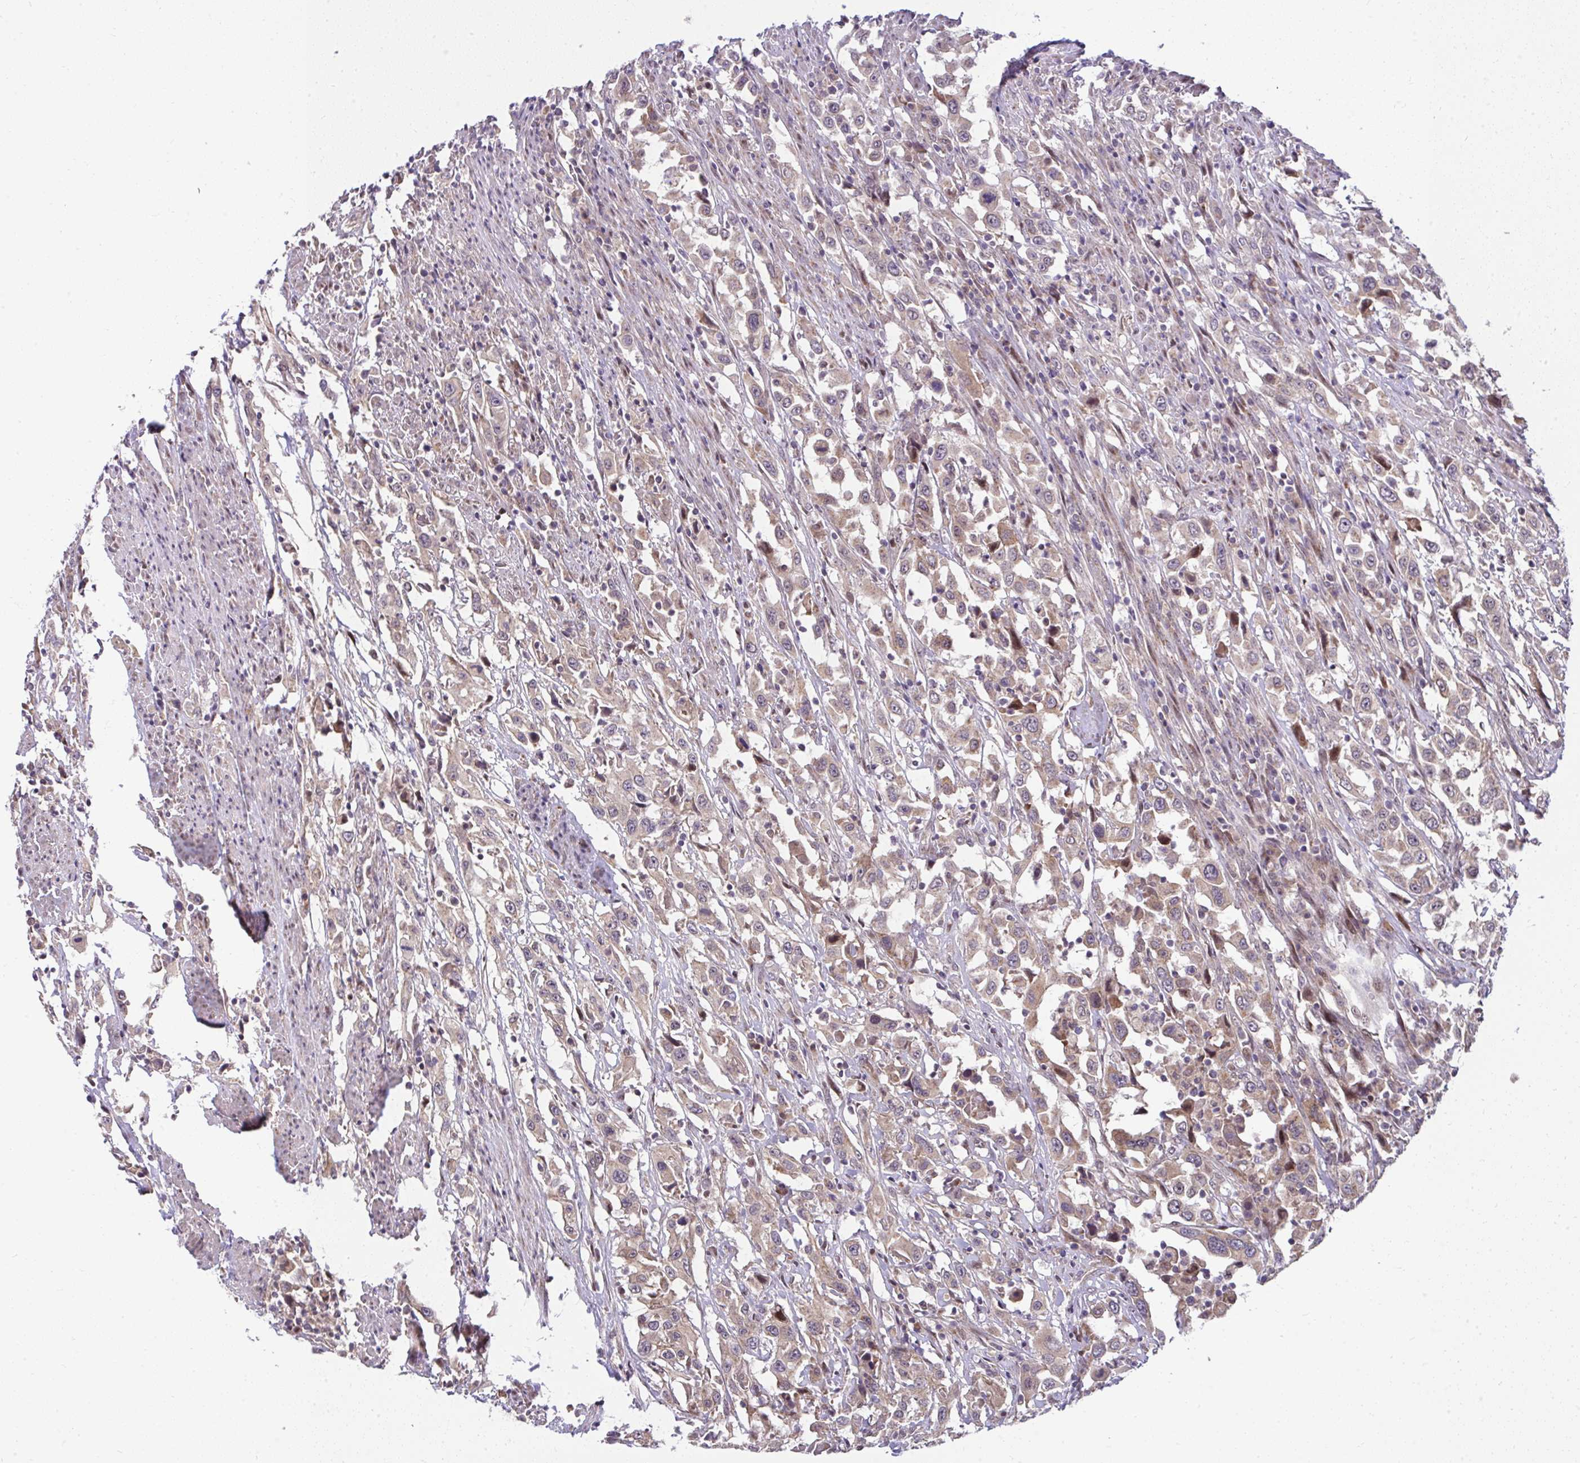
{"staining": {"intensity": "moderate", "quantity": ">75%", "location": "cytoplasmic/membranous"}, "tissue": "urothelial cancer", "cell_type": "Tumor cells", "image_type": "cancer", "snomed": [{"axis": "morphology", "description": "Urothelial carcinoma, High grade"}, {"axis": "topography", "description": "Urinary bladder"}], "caption": "Urothelial cancer stained with a brown dye demonstrates moderate cytoplasmic/membranous positive expression in approximately >75% of tumor cells.", "gene": "RDH14", "patient": {"sex": "male", "age": 61}}